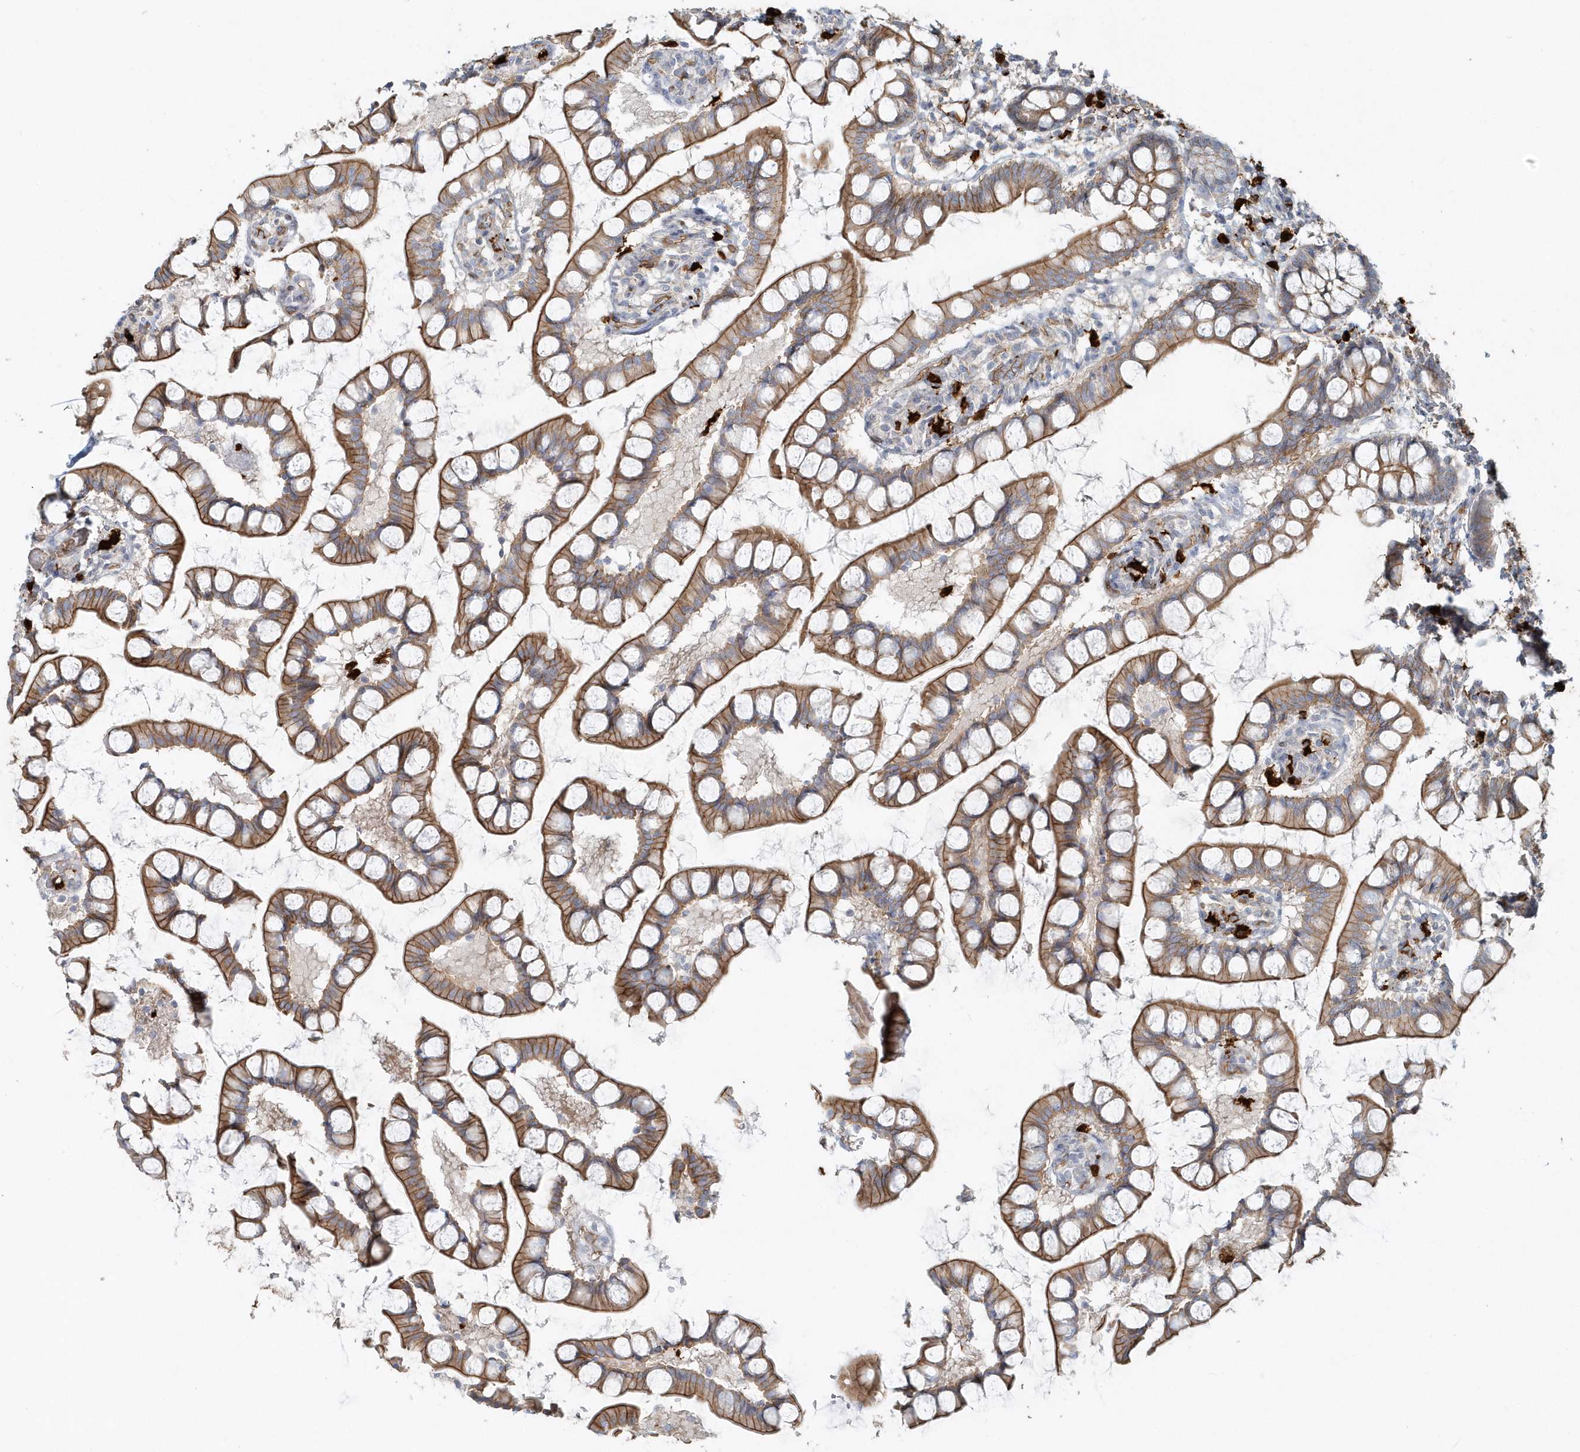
{"staining": {"intensity": "moderate", "quantity": ">75%", "location": "cytoplasmic/membranous"}, "tissue": "small intestine", "cell_type": "Glandular cells", "image_type": "normal", "snomed": [{"axis": "morphology", "description": "Normal tissue, NOS"}, {"axis": "topography", "description": "Small intestine"}], "caption": "Immunohistochemical staining of benign small intestine shows medium levels of moderate cytoplasmic/membranous positivity in approximately >75% of glandular cells.", "gene": "DNAH1", "patient": {"sex": "male", "age": 52}}